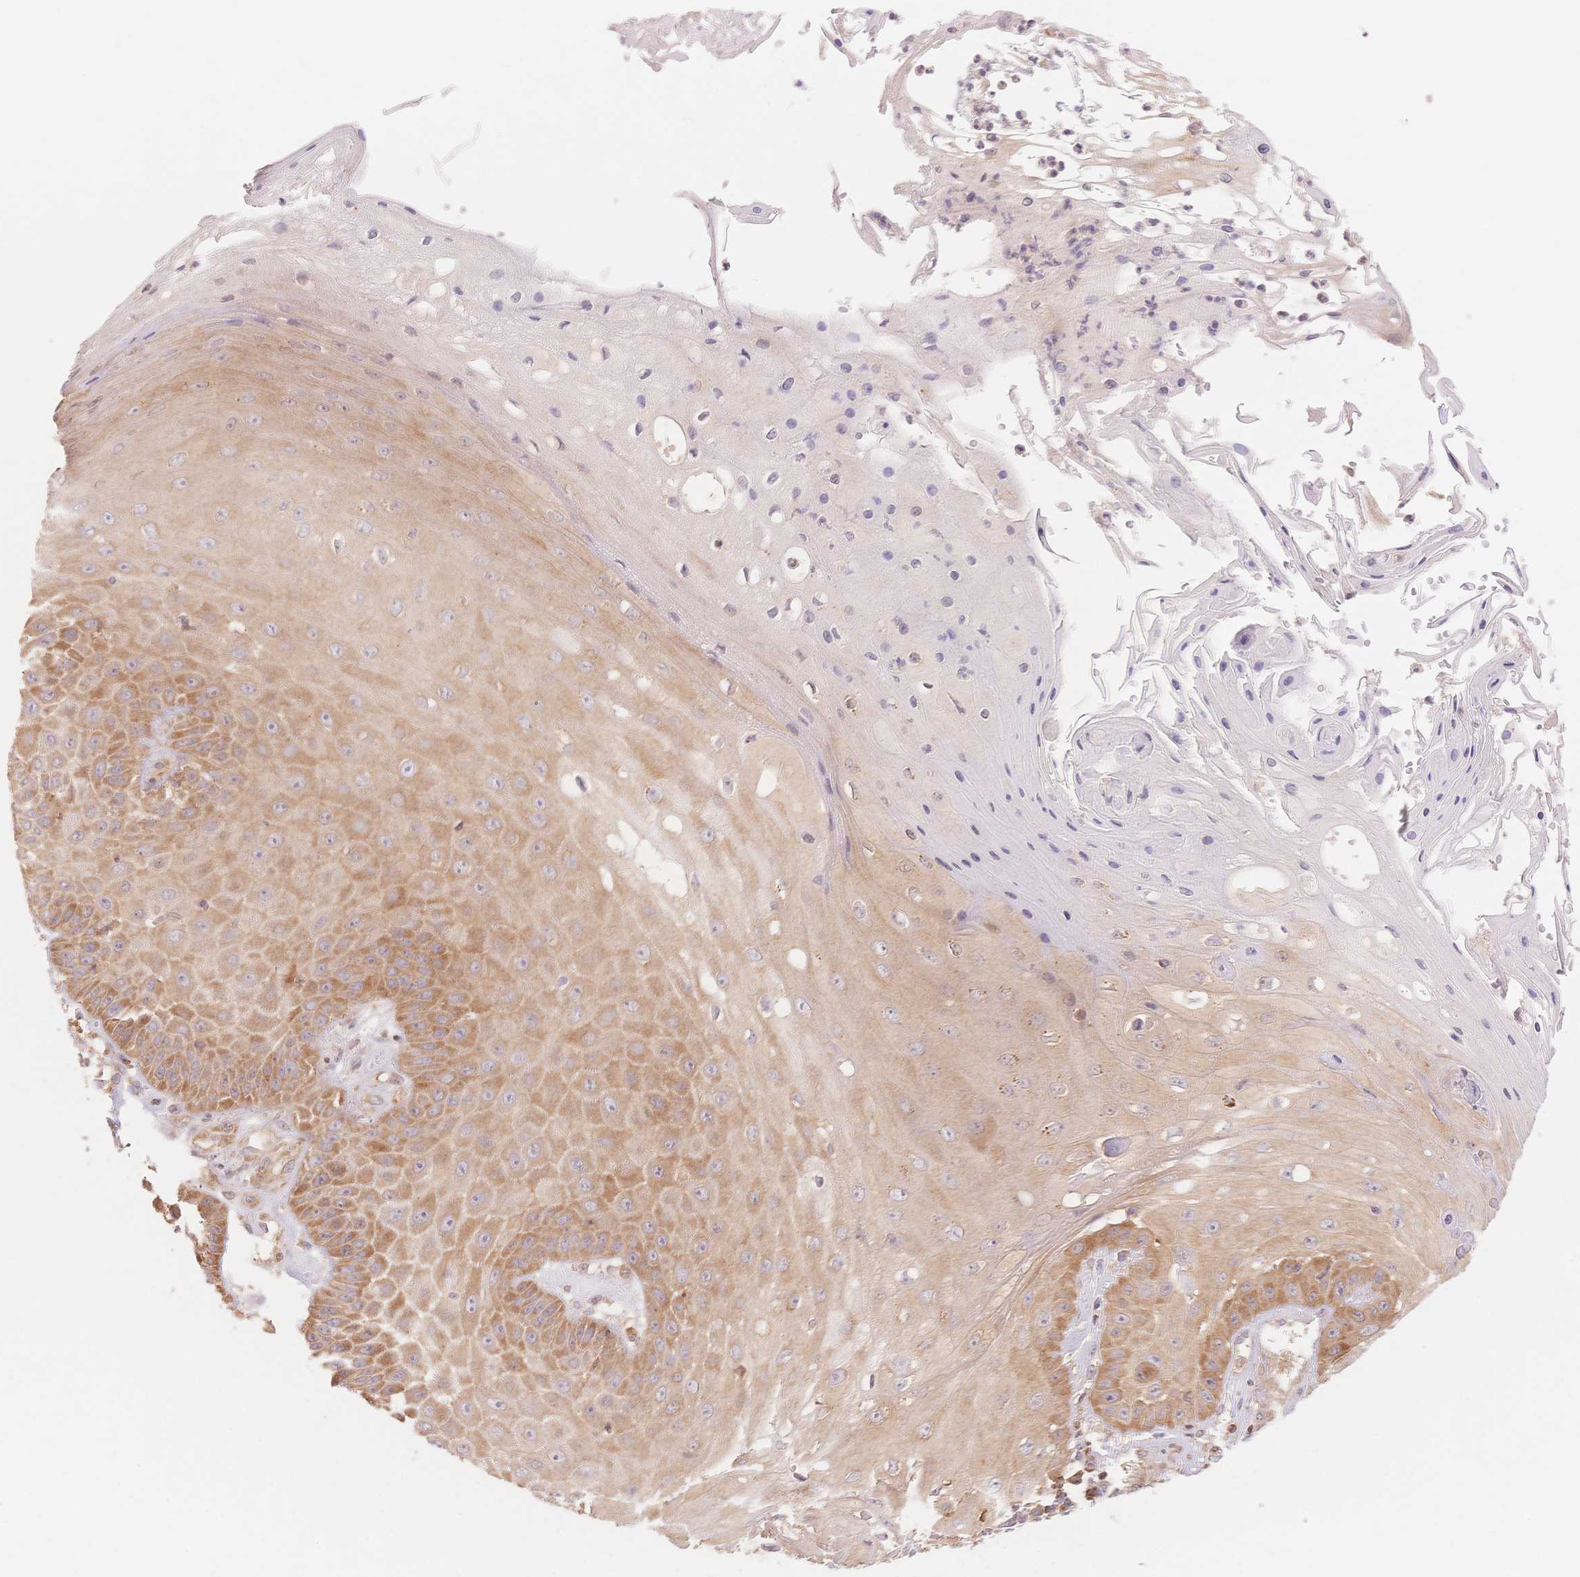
{"staining": {"intensity": "moderate", "quantity": ">75%", "location": "cytoplasmic/membranous"}, "tissue": "skin cancer", "cell_type": "Tumor cells", "image_type": "cancer", "snomed": [{"axis": "morphology", "description": "Squamous cell carcinoma, NOS"}, {"axis": "topography", "description": "Skin"}], "caption": "Protein expression analysis of human skin squamous cell carcinoma reveals moderate cytoplasmic/membranous expression in approximately >75% of tumor cells.", "gene": "STK39", "patient": {"sex": "male", "age": 70}}